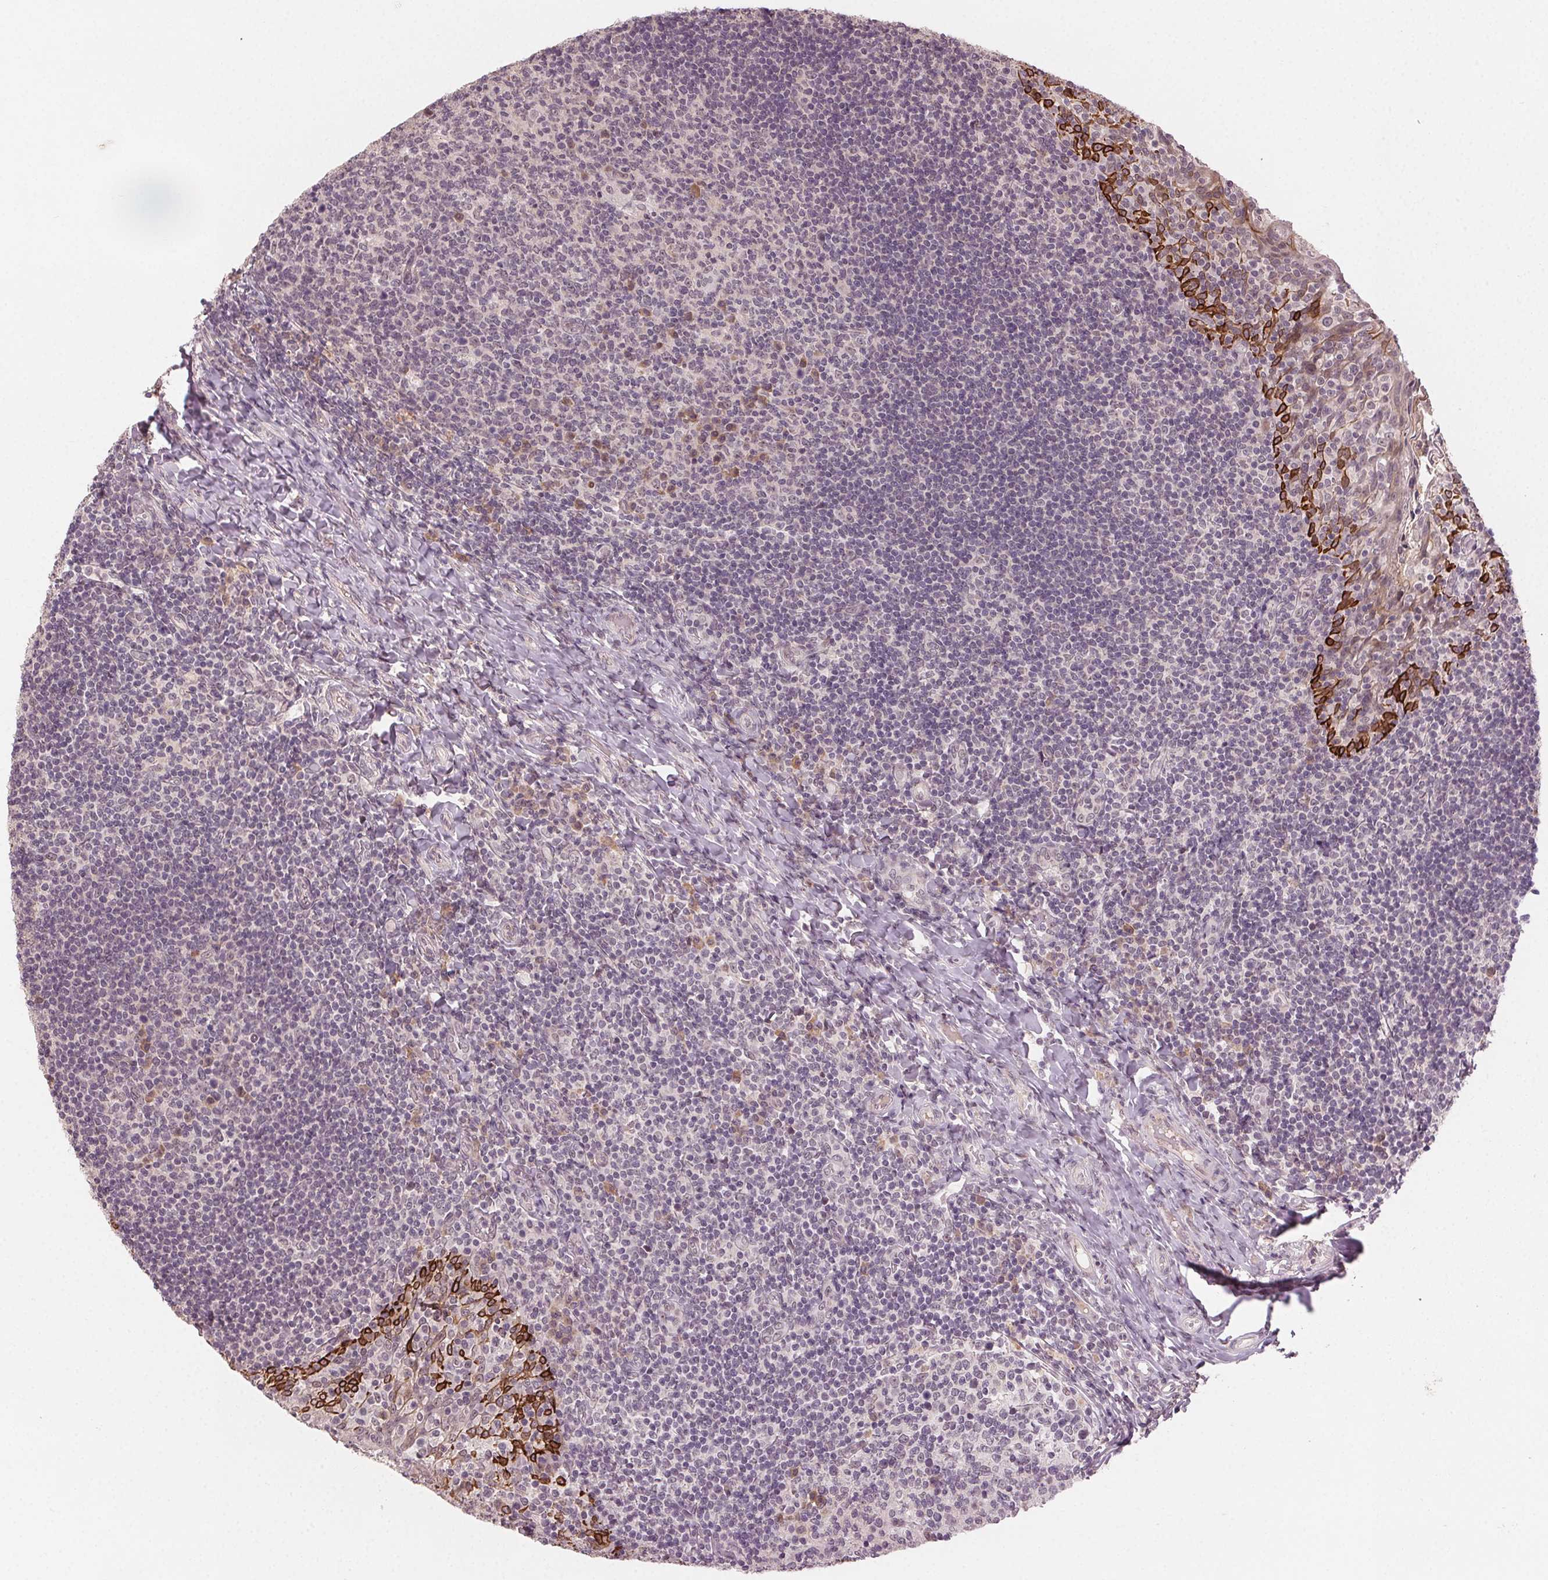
{"staining": {"intensity": "weak", "quantity": "<25%", "location": "cytoplasmic/membranous"}, "tissue": "tonsil", "cell_type": "Germinal center cells", "image_type": "normal", "snomed": [{"axis": "morphology", "description": "Normal tissue, NOS"}, {"axis": "topography", "description": "Tonsil"}], "caption": "The micrograph displays no significant expression in germinal center cells of tonsil.", "gene": "TUB", "patient": {"sex": "female", "age": 10}}